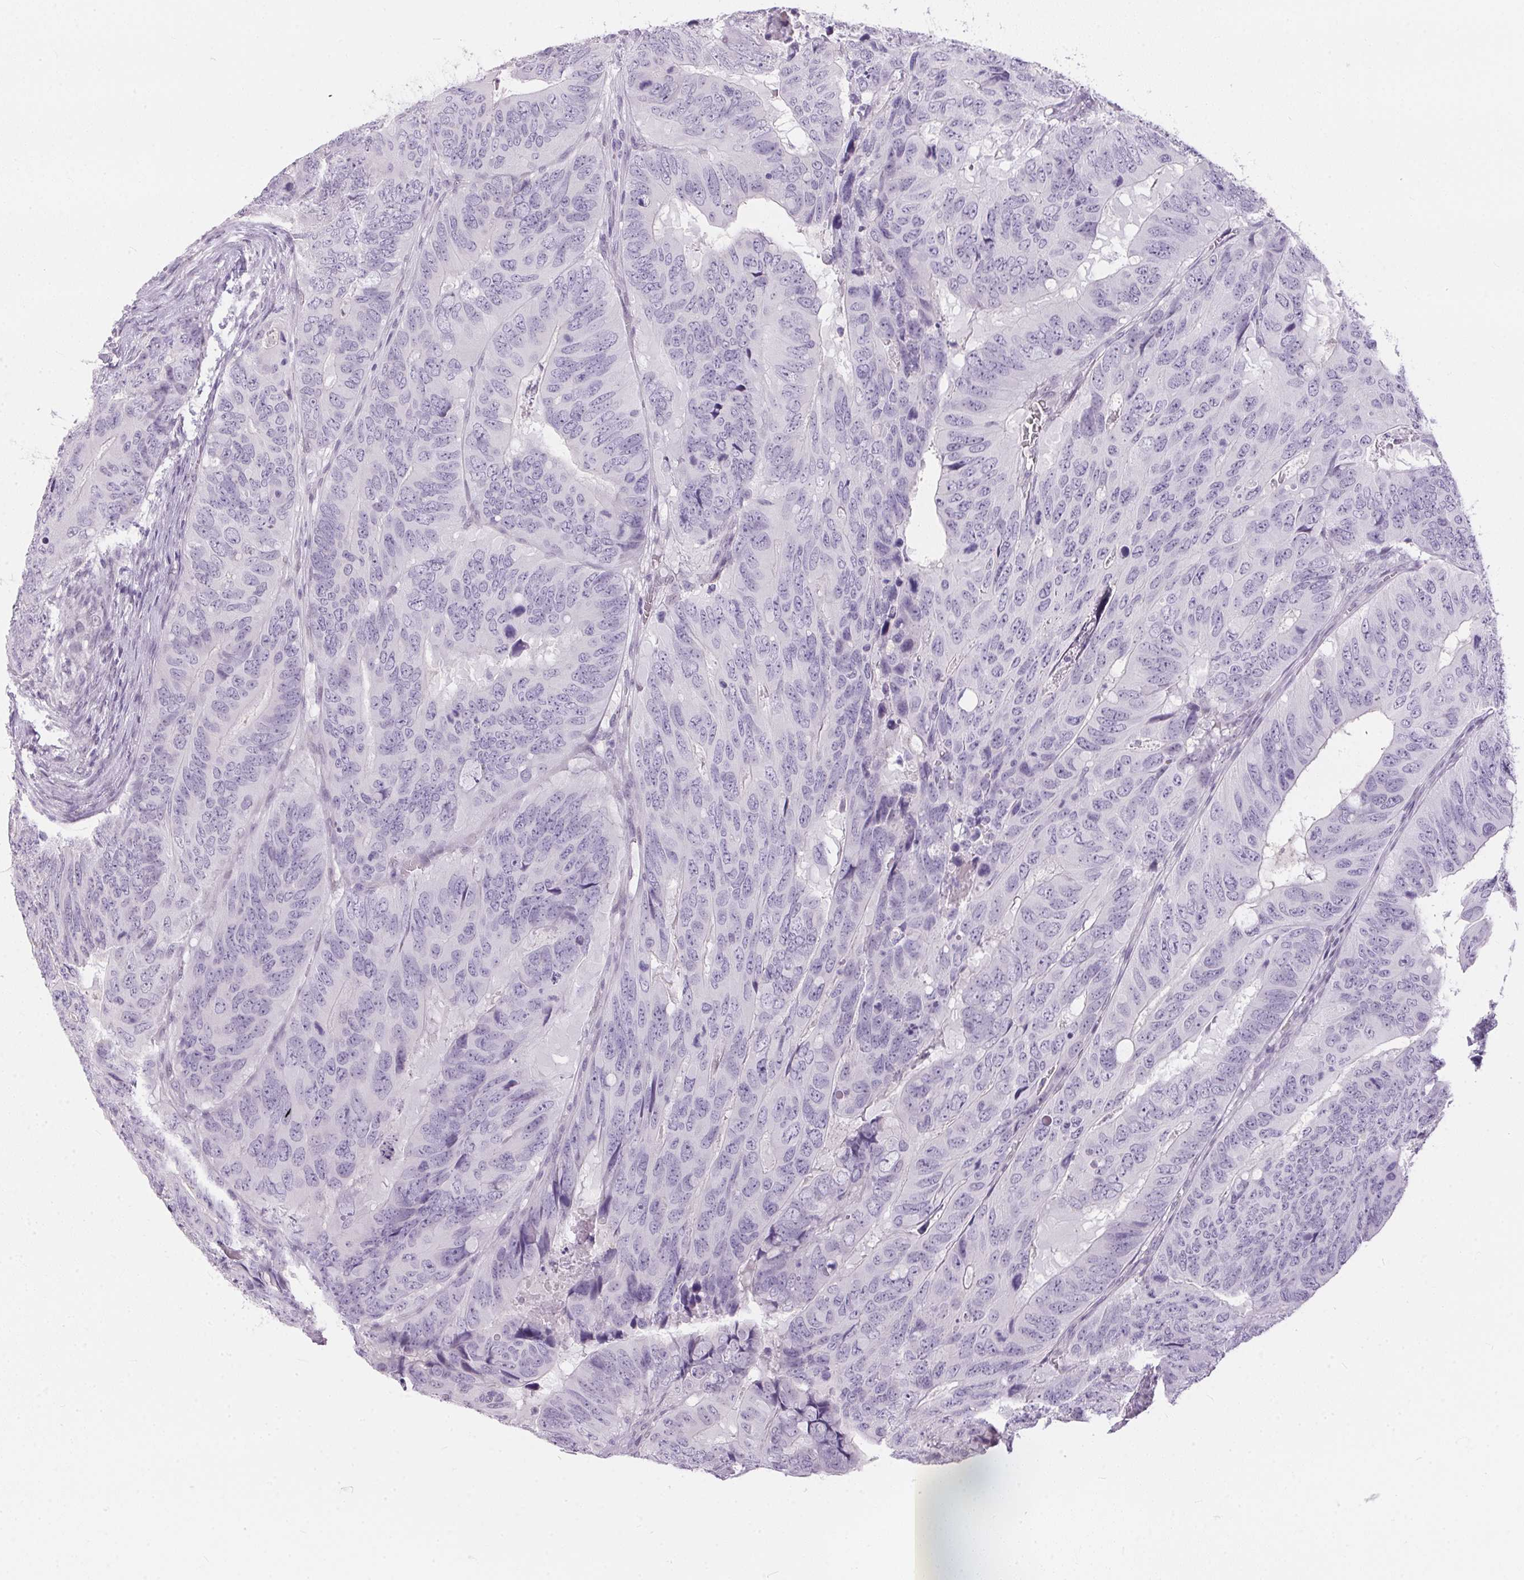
{"staining": {"intensity": "negative", "quantity": "none", "location": "none"}, "tissue": "colorectal cancer", "cell_type": "Tumor cells", "image_type": "cancer", "snomed": [{"axis": "morphology", "description": "Adenocarcinoma, NOS"}, {"axis": "topography", "description": "Colon"}], "caption": "Immunohistochemistry (IHC) photomicrograph of human colorectal cancer (adenocarcinoma) stained for a protein (brown), which displays no expression in tumor cells.", "gene": "GBP6", "patient": {"sex": "male", "age": 79}}